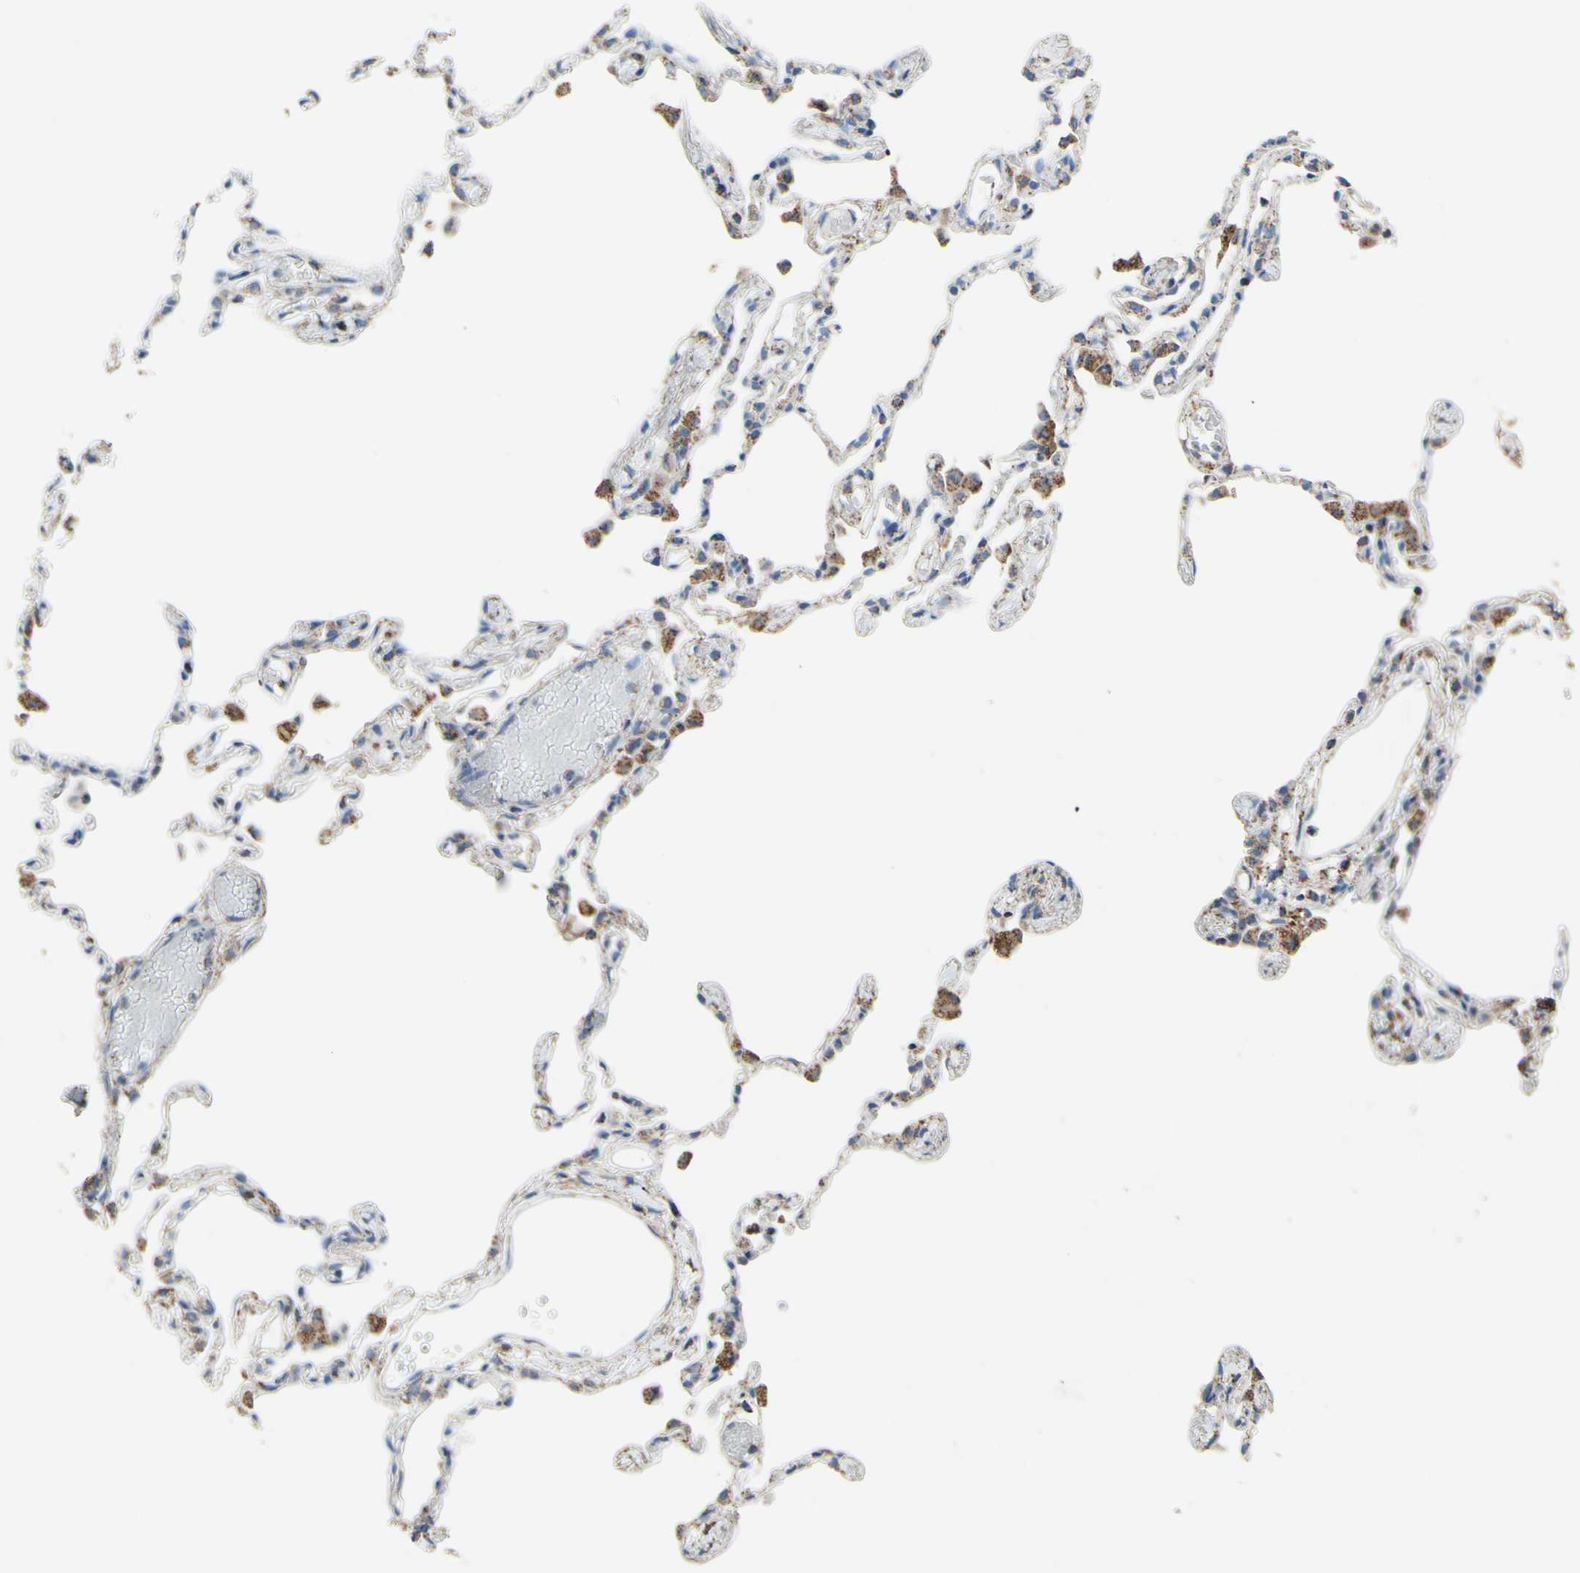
{"staining": {"intensity": "moderate", "quantity": "25%-75%", "location": "cytoplasmic/membranous"}, "tissue": "lung", "cell_type": "Alveolar cells", "image_type": "normal", "snomed": [{"axis": "morphology", "description": "Normal tissue, NOS"}, {"axis": "topography", "description": "Lung"}], "caption": "Immunohistochemistry of normal lung exhibits medium levels of moderate cytoplasmic/membranous staining in about 25%-75% of alveolar cells.", "gene": "CMKLR2", "patient": {"sex": "female", "age": 49}}